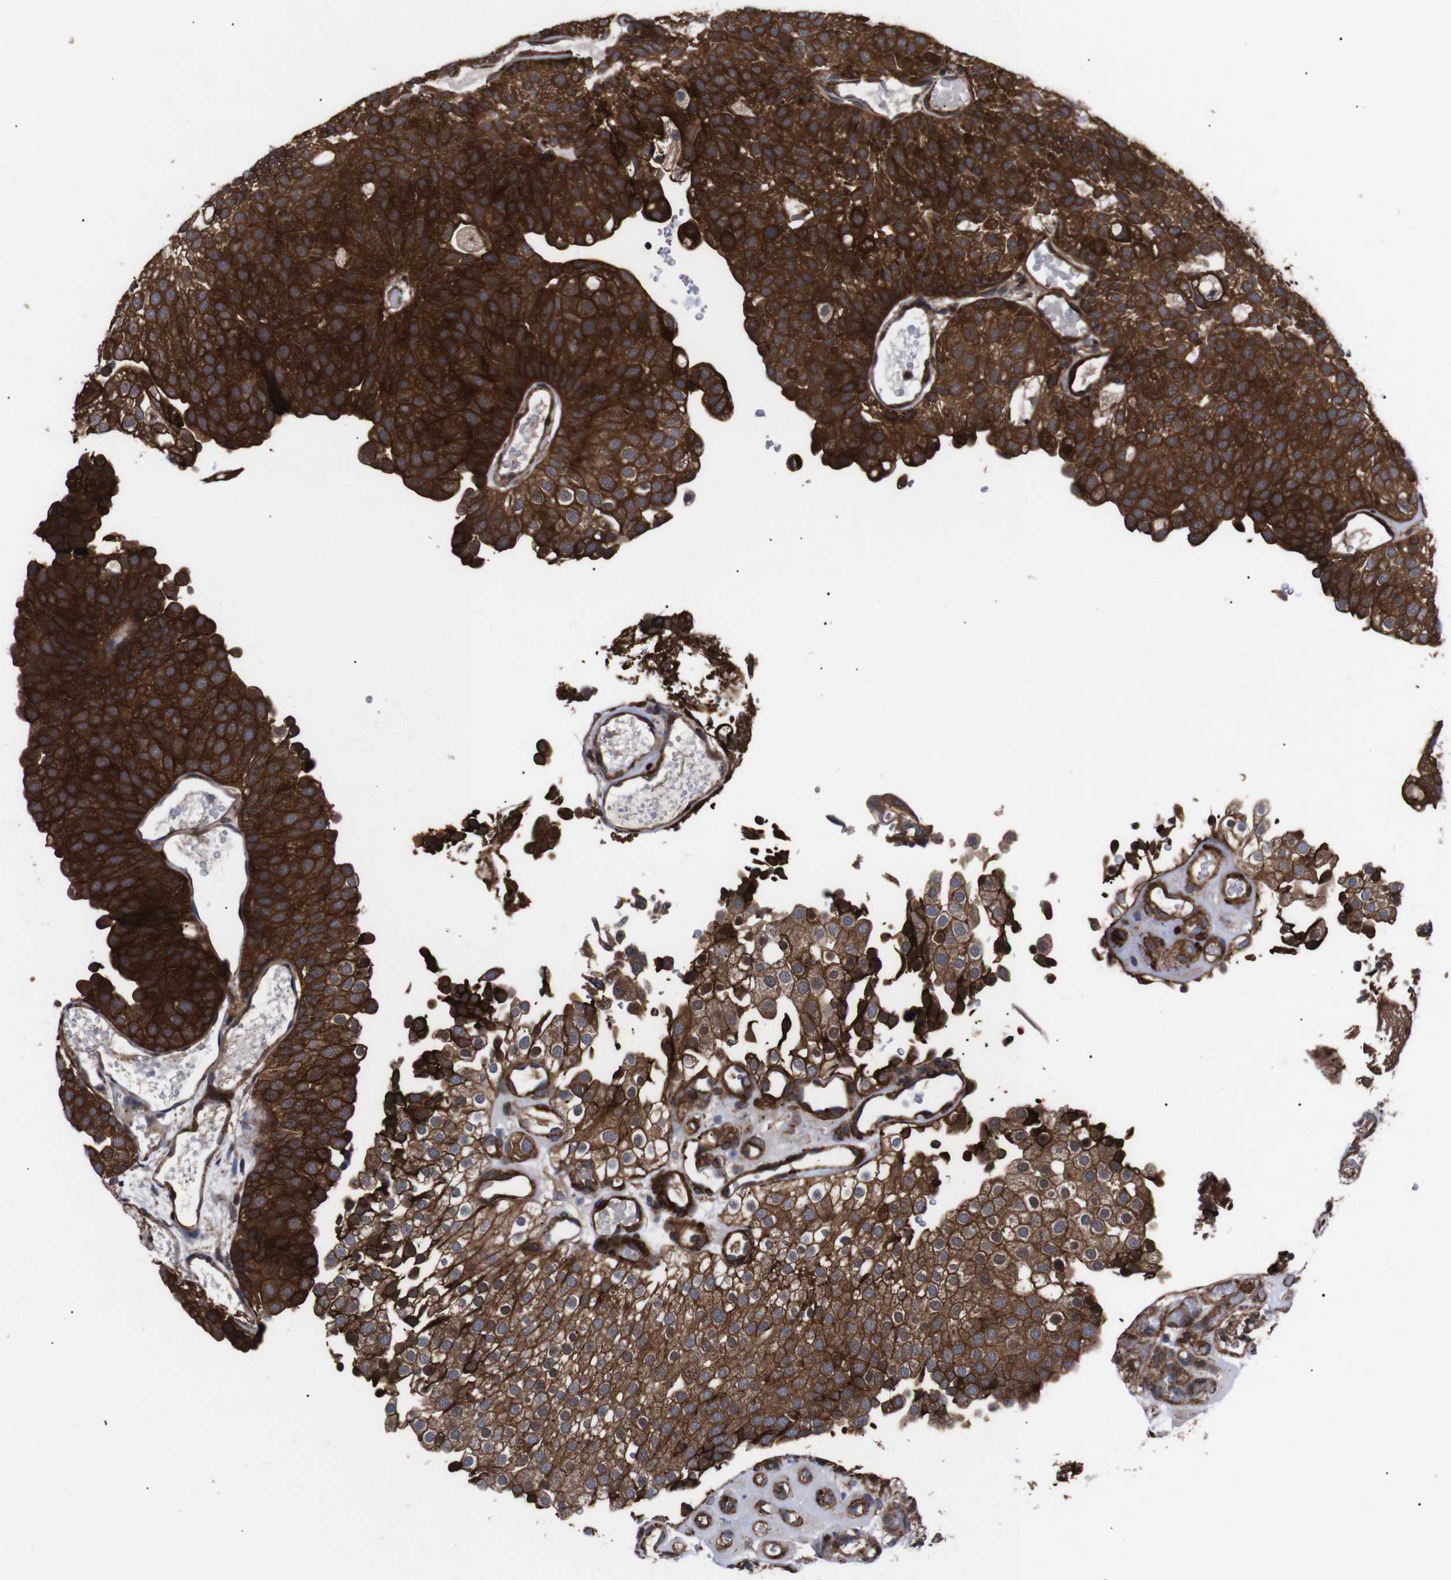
{"staining": {"intensity": "strong", "quantity": ">75%", "location": "cytoplasmic/membranous"}, "tissue": "urothelial cancer", "cell_type": "Tumor cells", "image_type": "cancer", "snomed": [{"axis": "morphology", "description": "Urothelial carcinoma, Low grade"}, {"axis": "topography", "description": "Urinary bladder"}], "caption": "Protein analysis of low-grade urothelial carcinoma tissue reveals strong cytoplasmic/membranous positivity in approximately >75% of tumor cells. The staining was performed using DAB to visualize the protein expression in brown, while the nuclei were stained in blue with hematoxylin (Magnification: 20x).", "gene": "PAWR", "patient": {"sex": "male", "age": 78}}